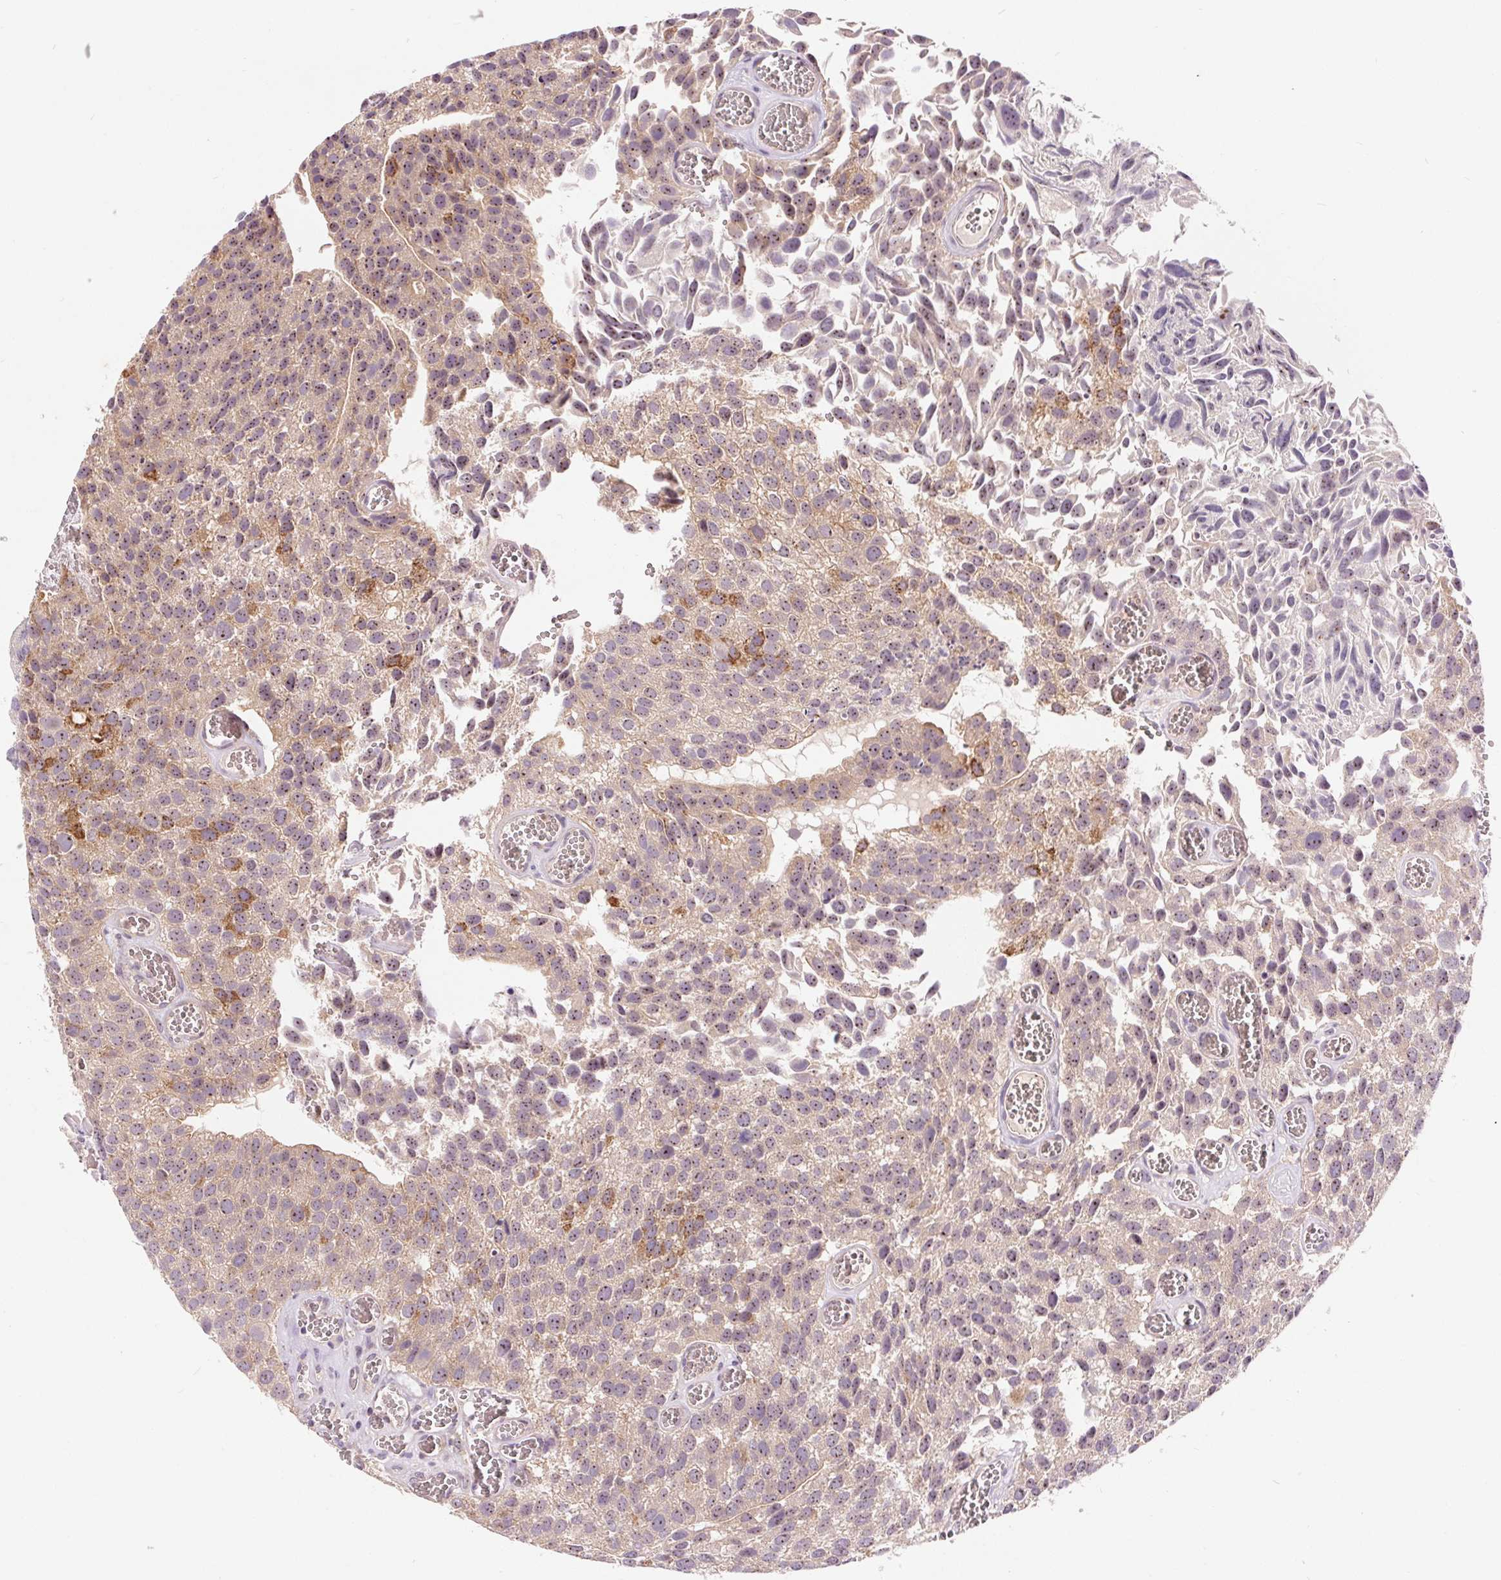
{"staining": {"intensity": "negative", "quantity": "none", "location": "none"}, "tissue": "urothelial cancer", "cell_type": "Tumor cells", "image_type": "cancer", "snomed": [{"axis": "morphology", "description": "Urothelial carcinoma, Low grade"}, {"axis": "topography", "description": "Urinary bladder"}], "caption": "Immunohistochemistry micrograph of urothelial cancer stained for a protein (brown), which shows no positivity in tumor cells.", "gene": "RANBP3L", "patient": {"sex": "female", "age": 69}}